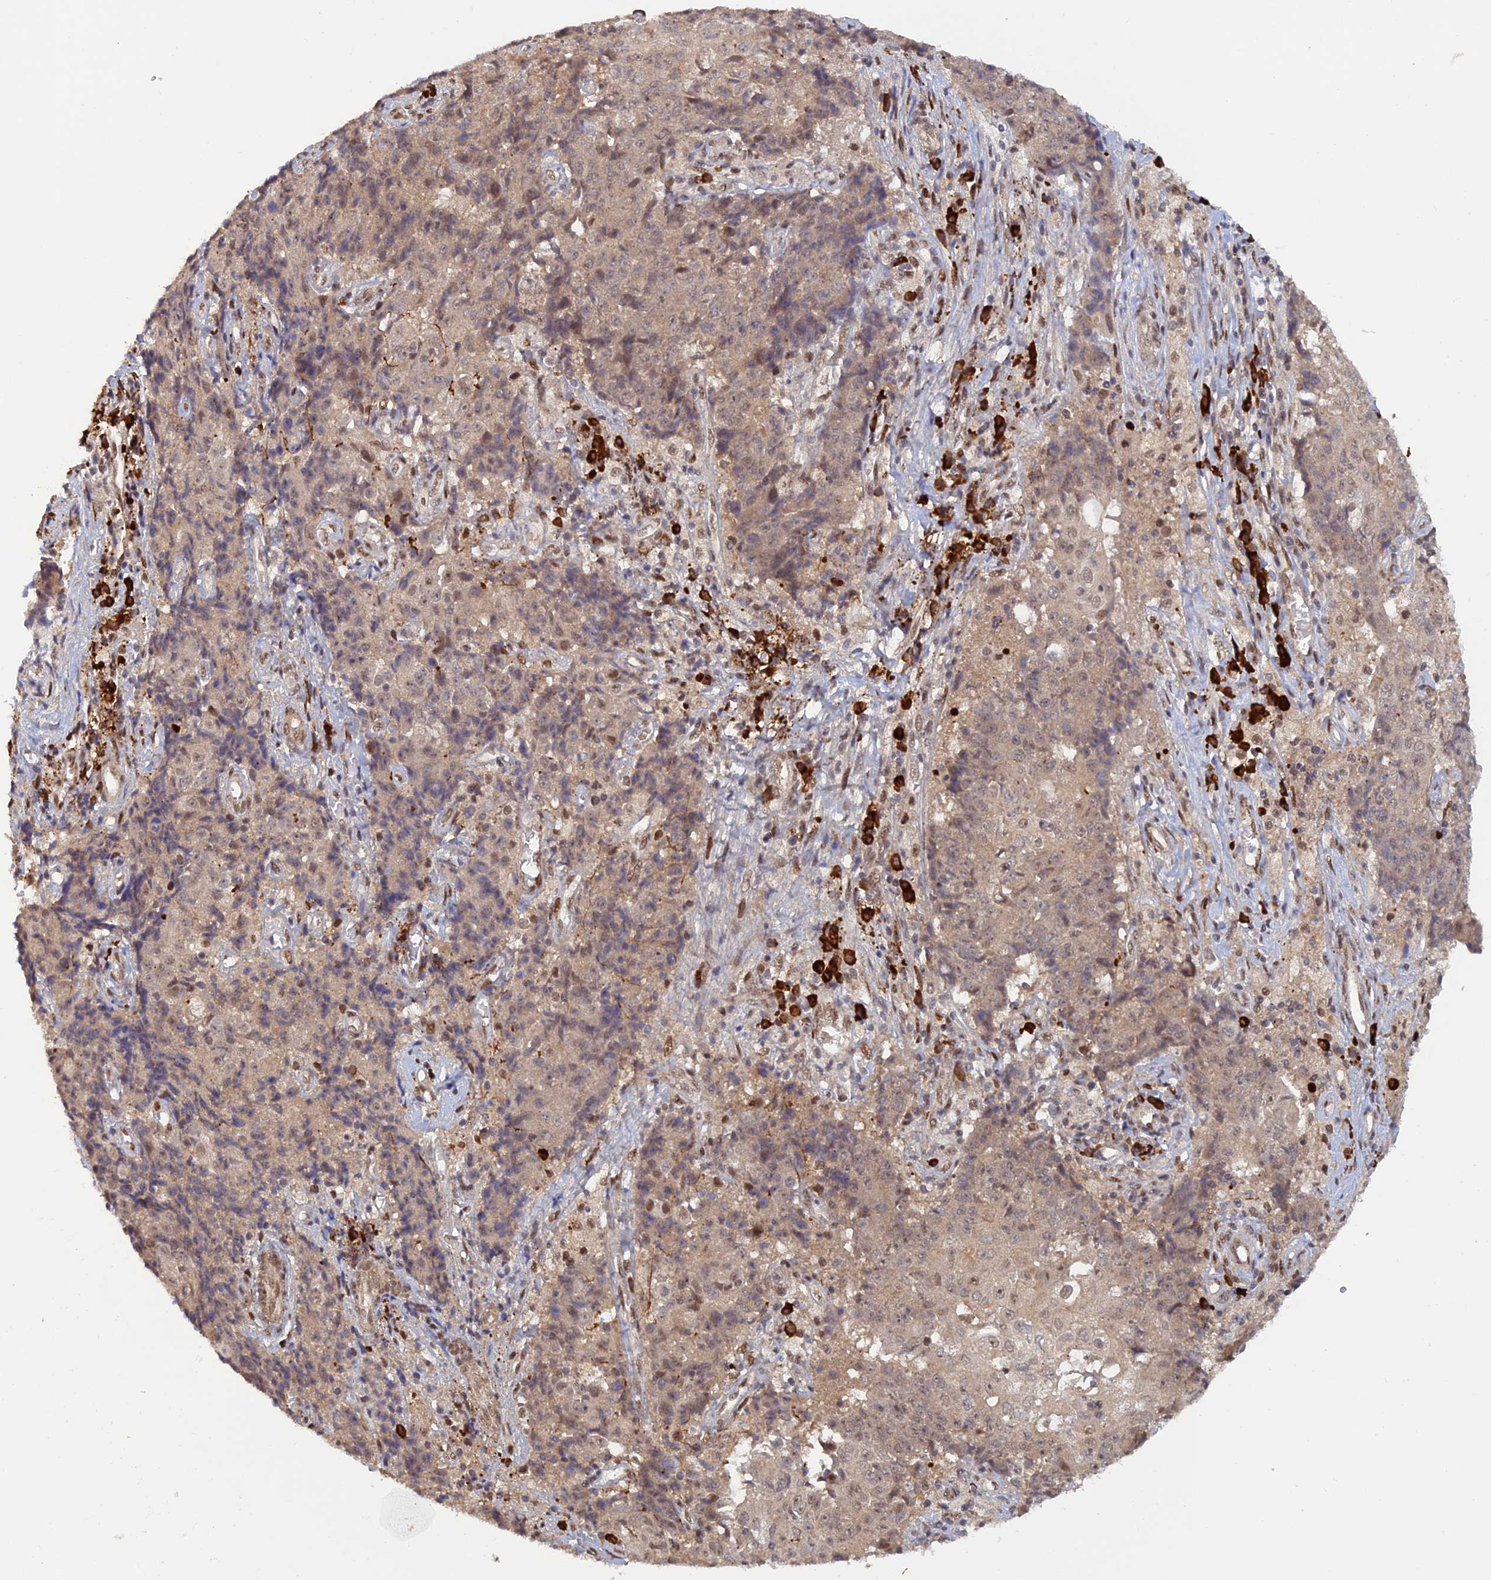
{"staining": {"intensity": "weak", "quantity": "<25%", "location": "cytoplasmic/membranous"}, "tissue": "ovarian cancer", "cell_type": "Tumor cells", "image_type": "cancer", "snomed": [{"axis": "morphology", "description": "Carcinoma, endometroid"}, {"axis": "topography", "description": "Ovary"}], "caption": "IHC micrograph of human ovarian endometroid carcinoma stained for a protein (brown), which reveals no positivity in tumor cells.", "gene": "ZNF565", "patient": {"sex": "female", "age": 42}}